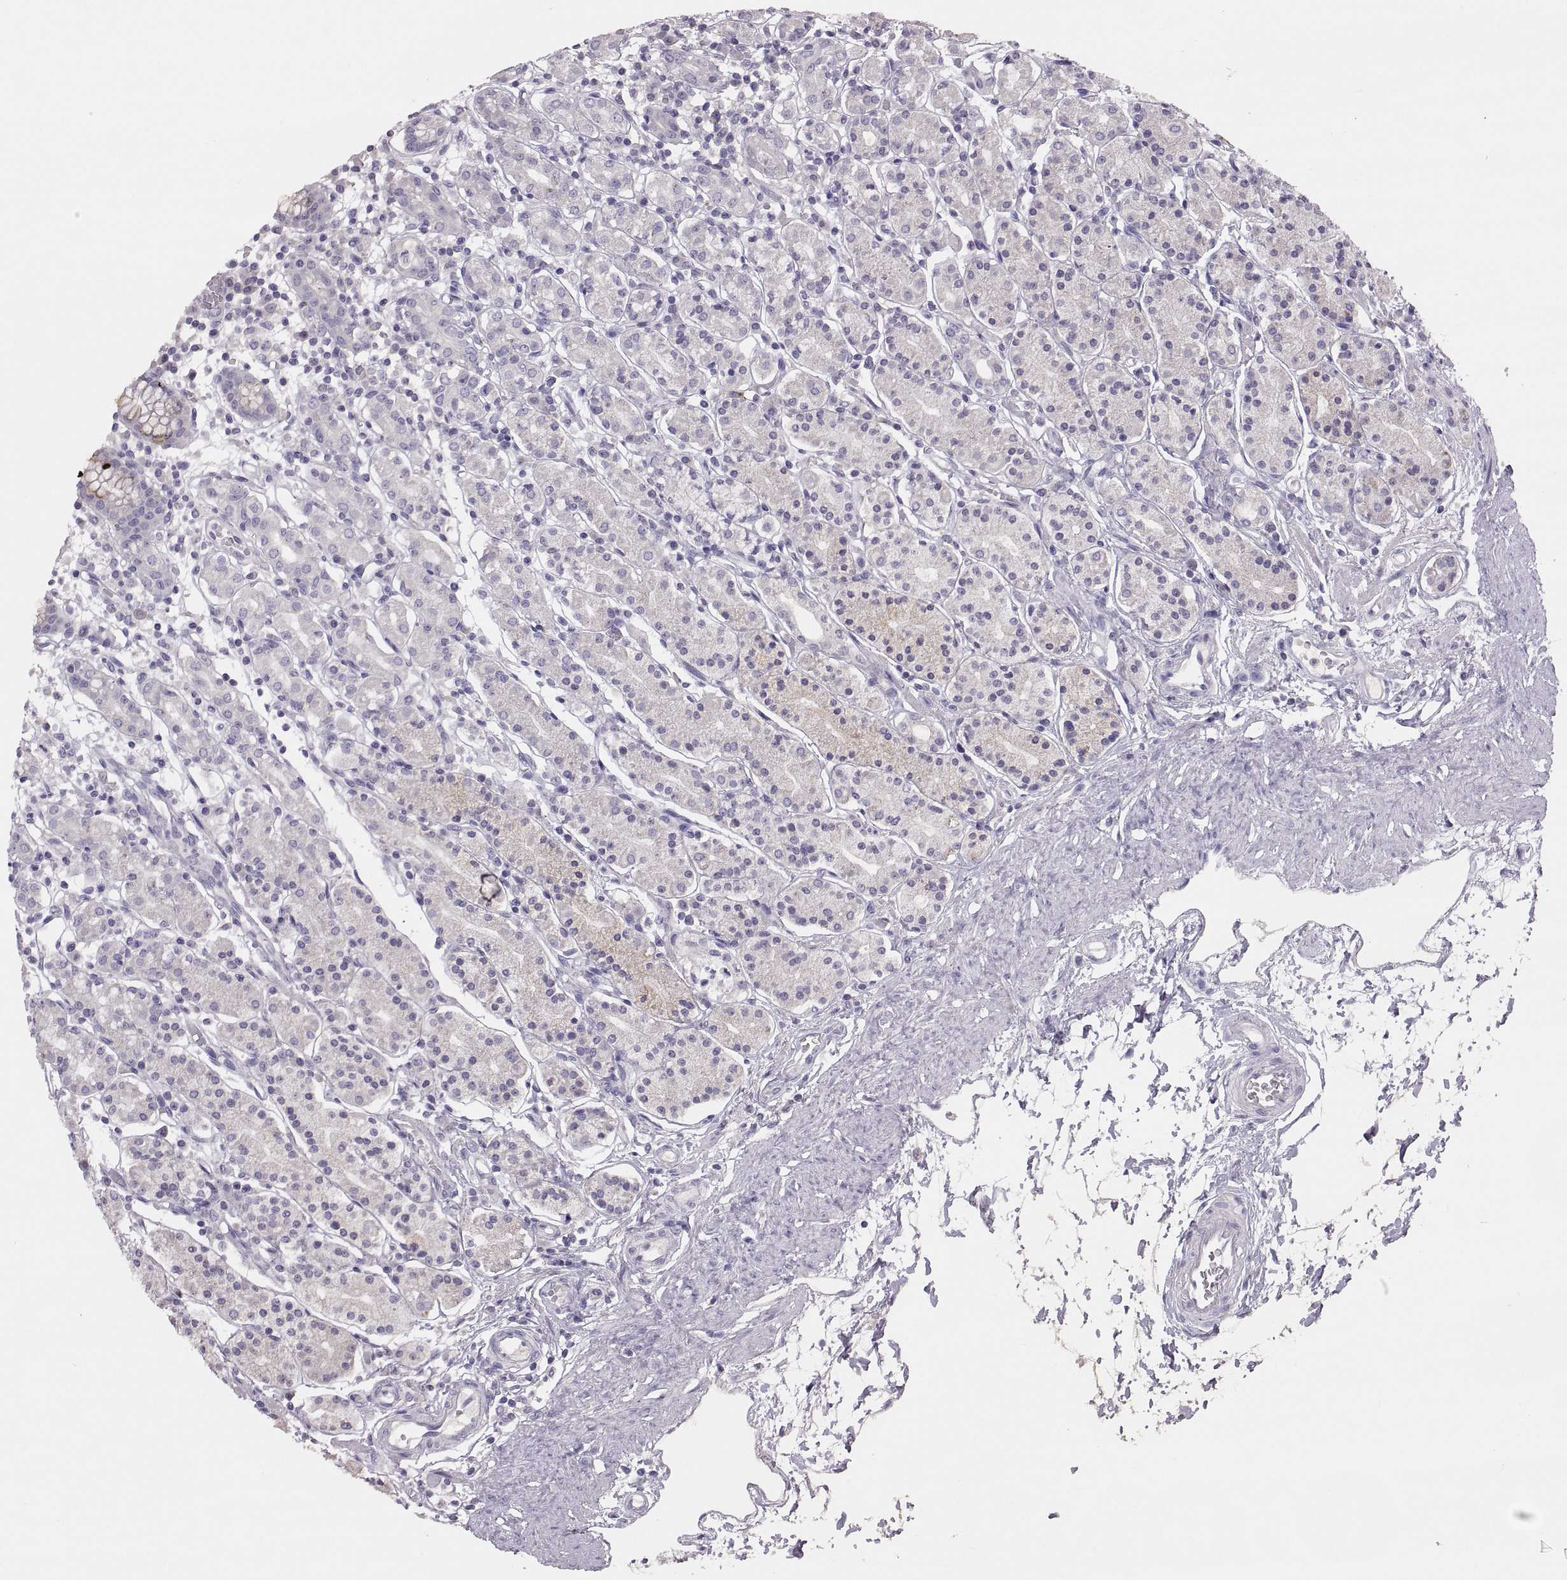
{"staining": {"intensity": "negative", "quantity": "none", "location": "none"}, "tissue": "stomach", "cell_type": "Glandular cells", "image_type": "normal", "snomed": [{"axis": "morphology", "description": "Normal tissue, NOS"}, {"axis": "topography", "description": "Stomach, upper"}, {"axis": "topography", "description": "Stomach"}], "caption": "A high-resolution image shows immunohistochemistry staining of normal stomach, which demonstrates no significant expression in glandular cells. (Brightfield microscopy of DAB (3,3'-diaminobenzidine) immunohistochemistry at high magnification).", "gene": "TBX19", "patient": {"sex": "male", "age": 62}}